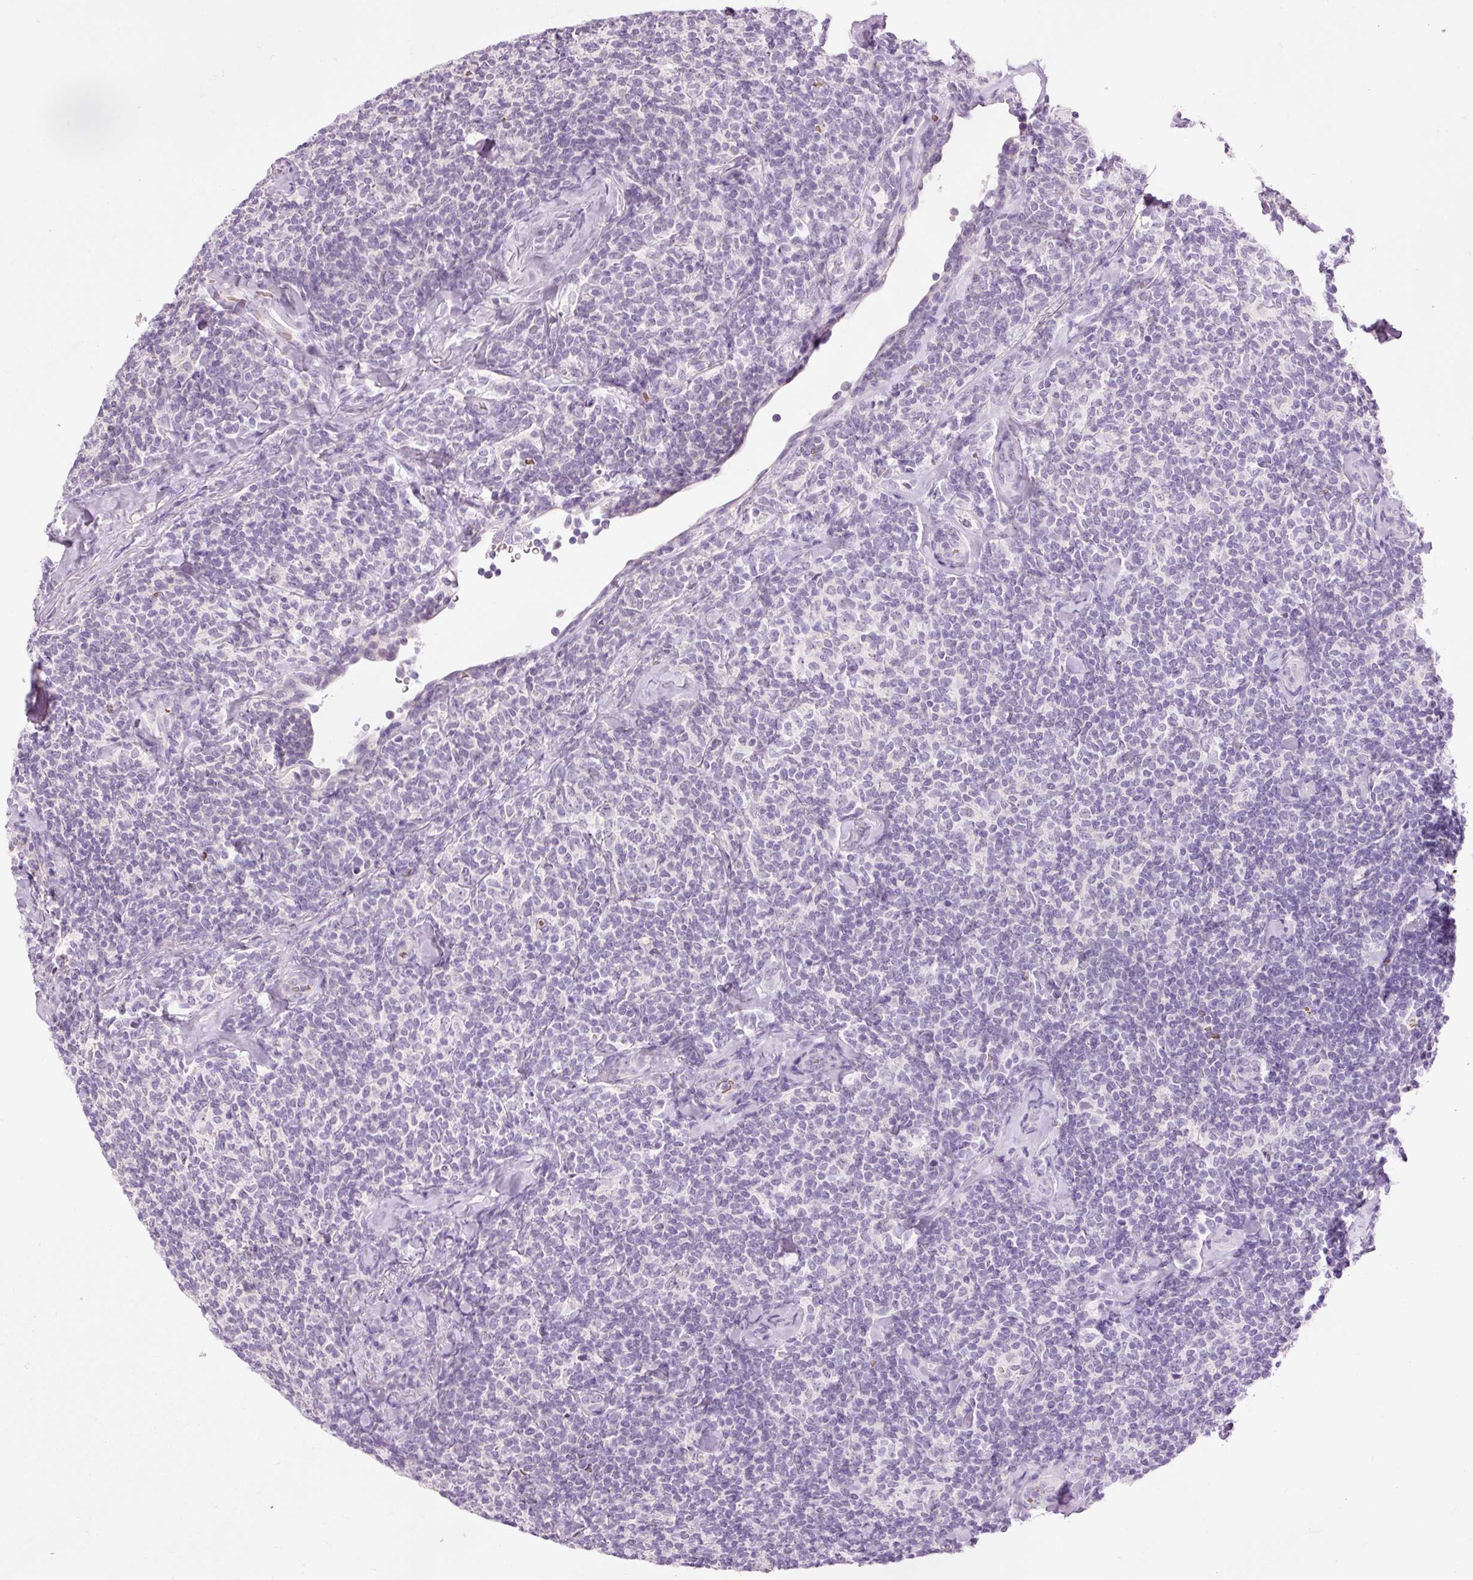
{"staining": {"intensity": "negative", "quantity": "none", "location": "none"}, "tissue": "lymphoma", "cell_type": "Tumor cells", "image_type": "cancer", "snomed": [{"axis": "morphology", "description": "Malignant lymphoma, non-Hodgkin's type, Low grade"}, {"axis": "topography", "description": "Lymph node"}], "caption": "Lymphoma stained for a protein using immunohistochemistry exhibits no positivity tumor cells.", "gene": "DHRS11", "patient": {"sex": "female", "age": 56}}